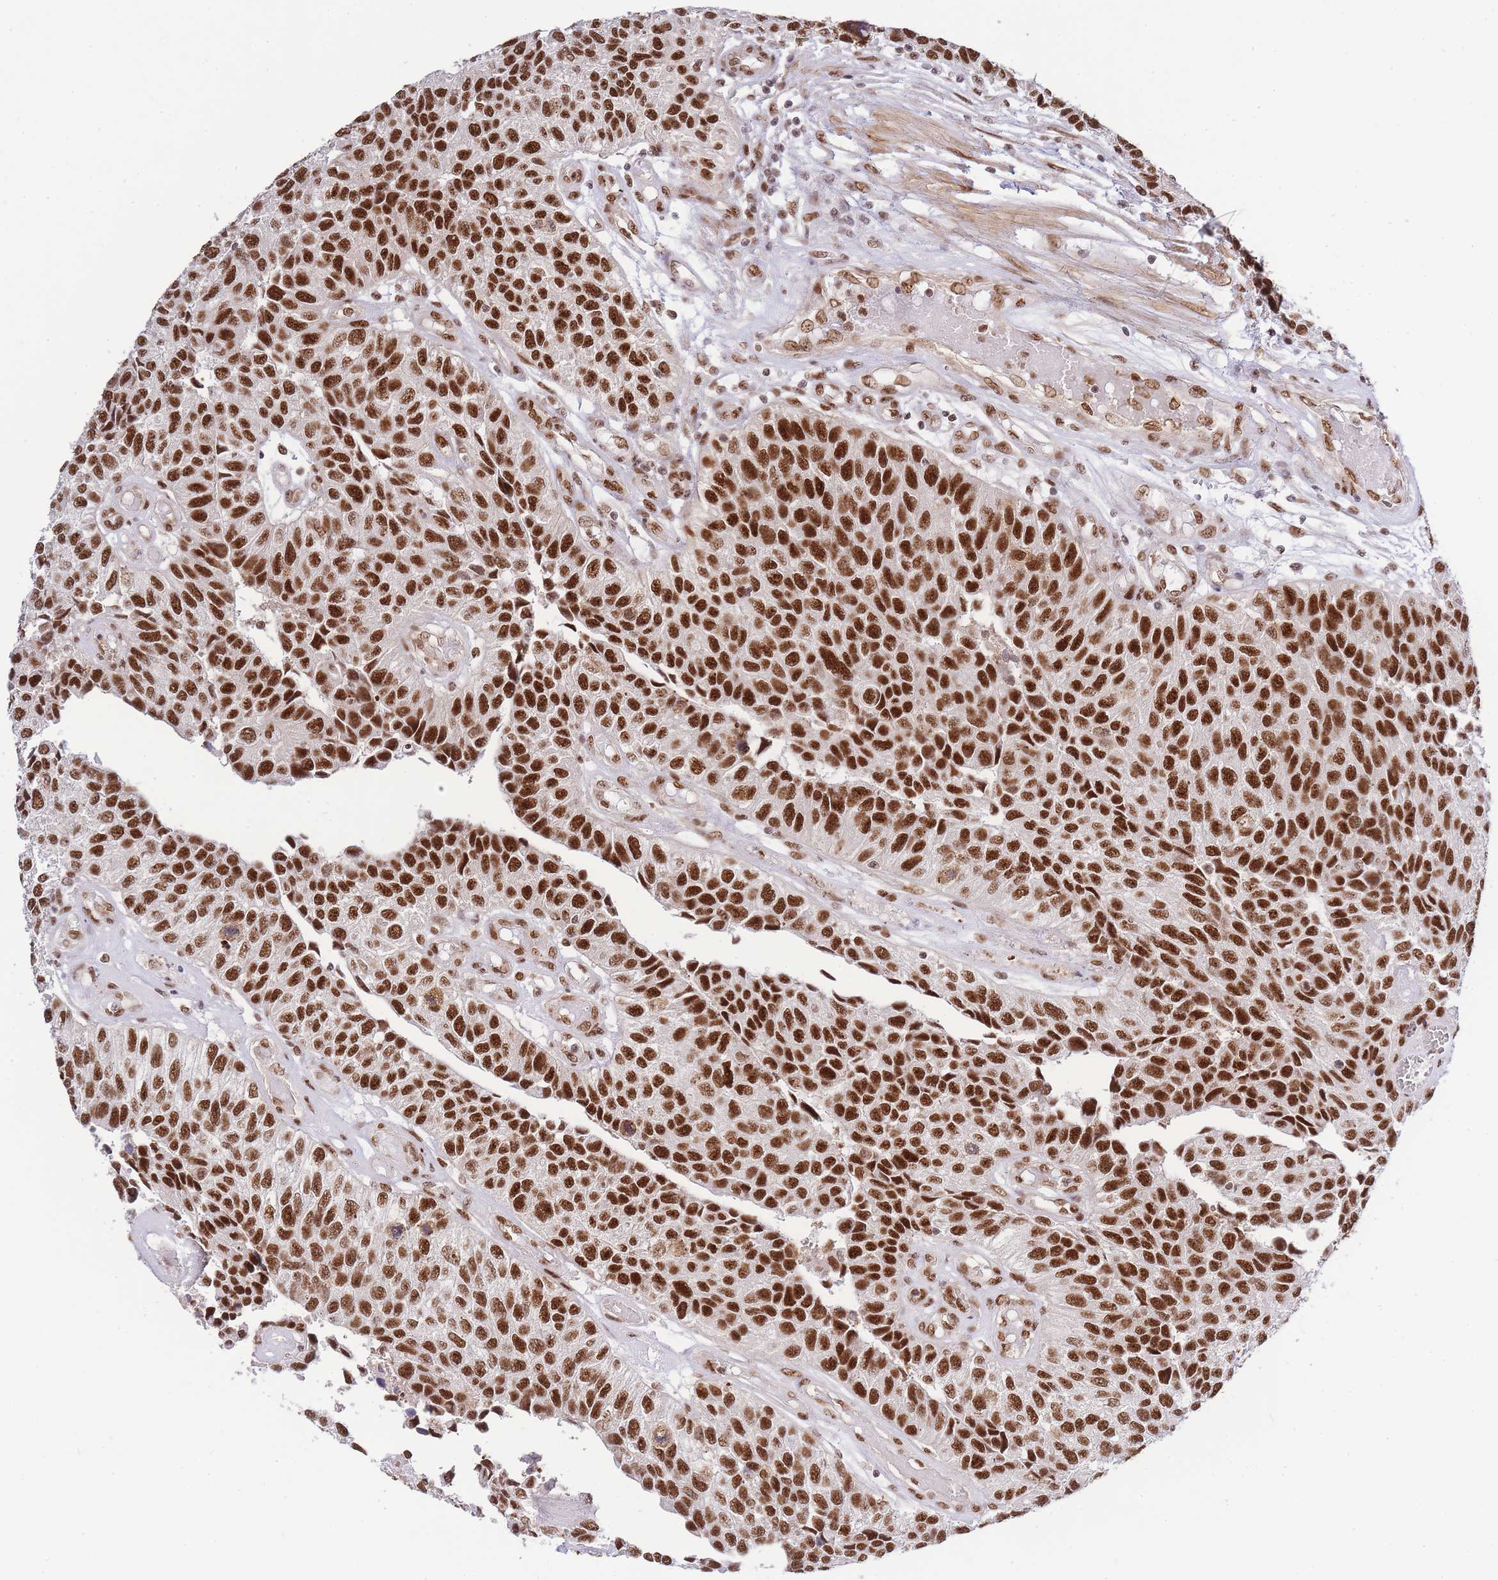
{"staining": {"intensity": "strong", "quantity": ">75%", "location": "nuclear"}, "tissue": "urothelial cancer", "cell_type": "Tumor cells", "image_type": "cancer", "snomed": [{"axis": "morphology", "description": "Urothelial carcinoma, NOS"}, {"axis": "topography", "description": "Urinary bladder"}], "caption": "Immunohistochemical staining of human urothelial cancer shows high levels of strong nuclear staining in about >75% of tumor cells.", "gene": "PRKDC", "patient": {"sex": "male", "age": 55}}